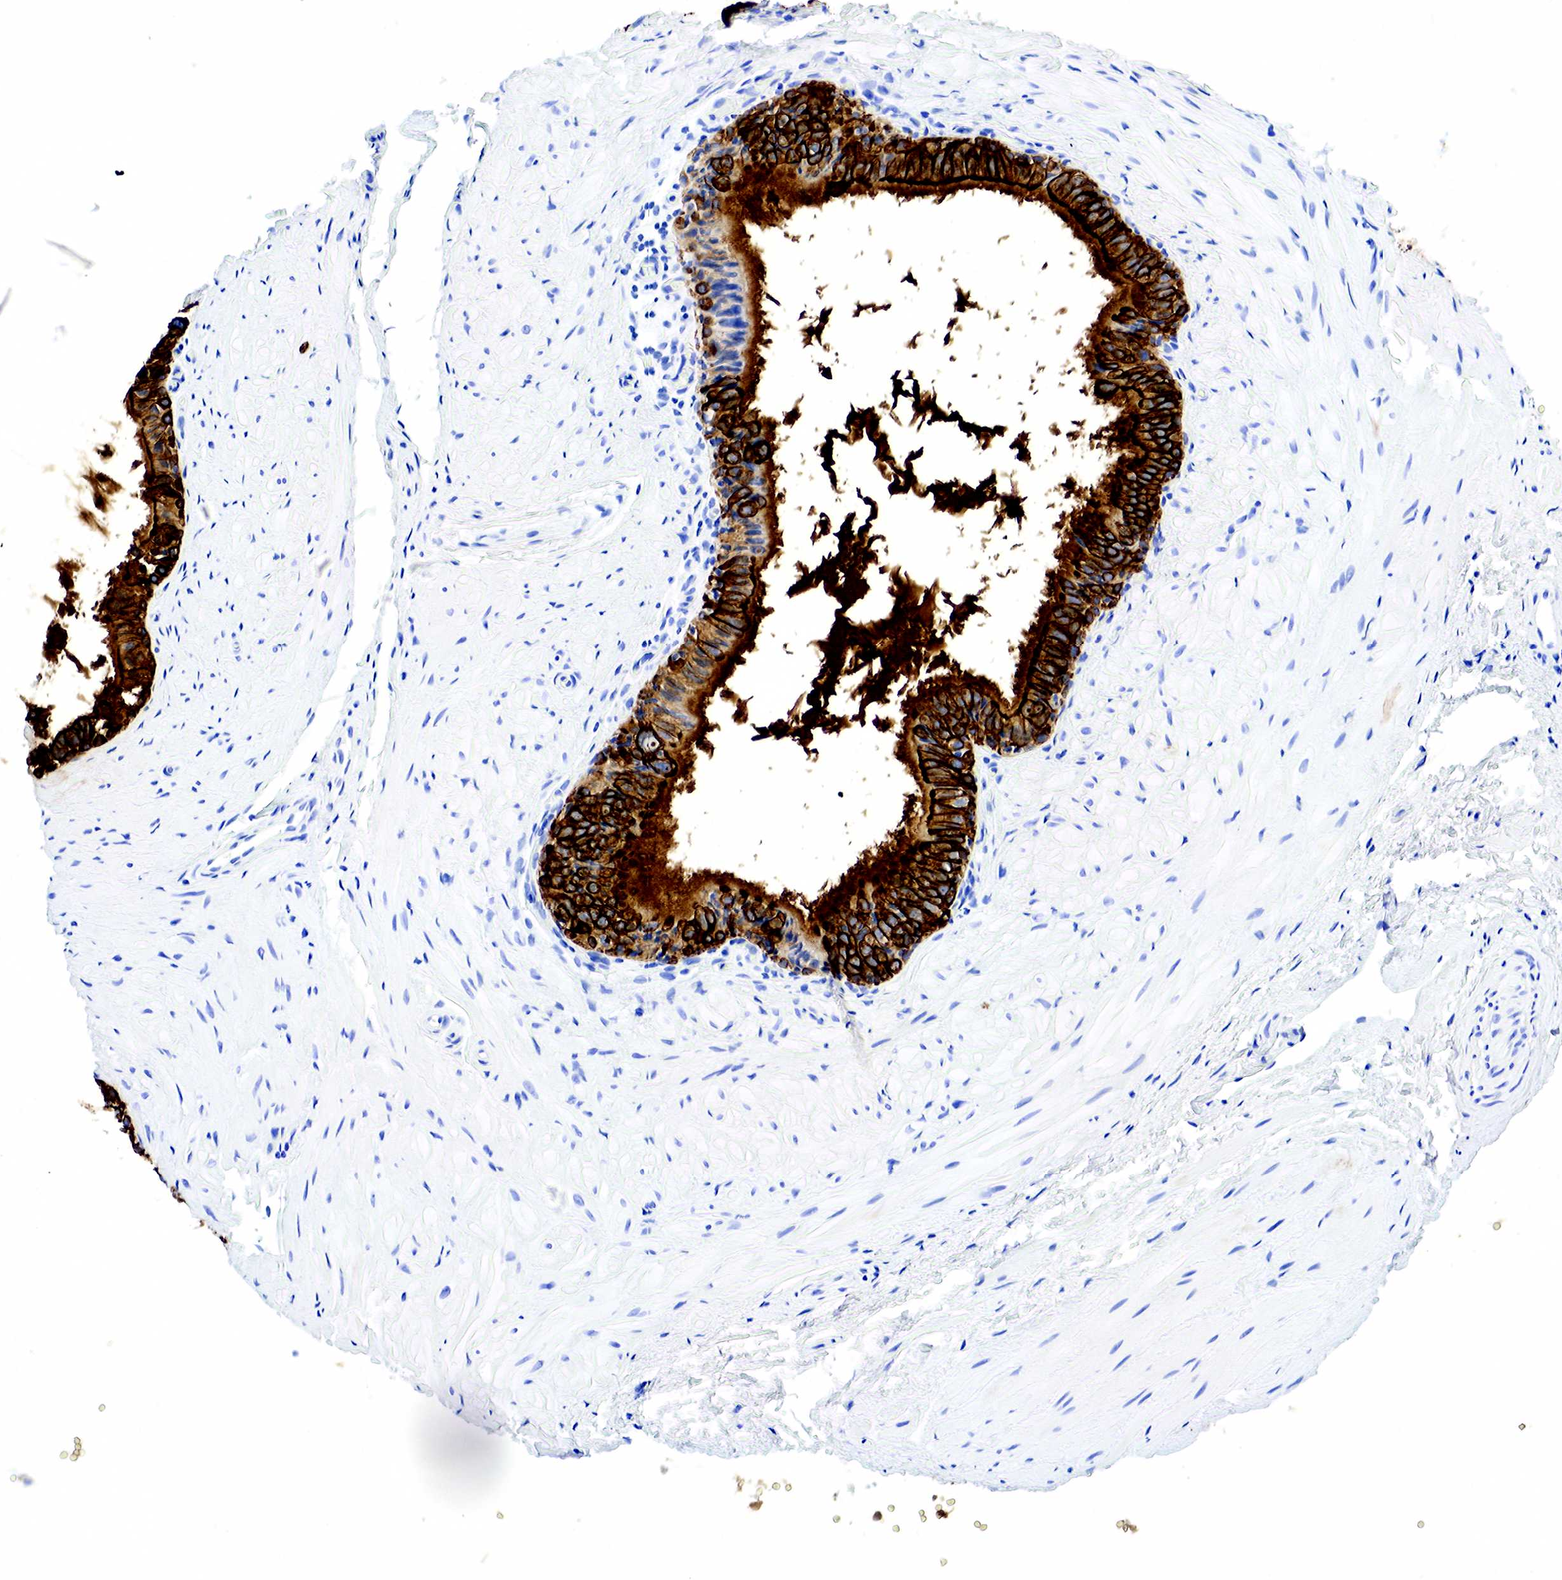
{"staining": {"intensity": "strong", "quantity": ">75%", "location": "cytoplasmic/membranous"}, "tissue": "epididymis", "cell_type": "Glandular cells", "image_type": "normal", "snomed": [{"axis": "morphology", "description": "Normal tissue, NOS"}, {"axis": "topography", "description": "Epididymis"}], "caption": "An image of human epididymis stained for a protein exhibits strong cytoplasmic/membranous brown staining in glandular cells. The protein is shown in brown color, while the nuclei are stained blue.", "gene": "KRT7", "patient": {"sex": "male", "age": 74}}